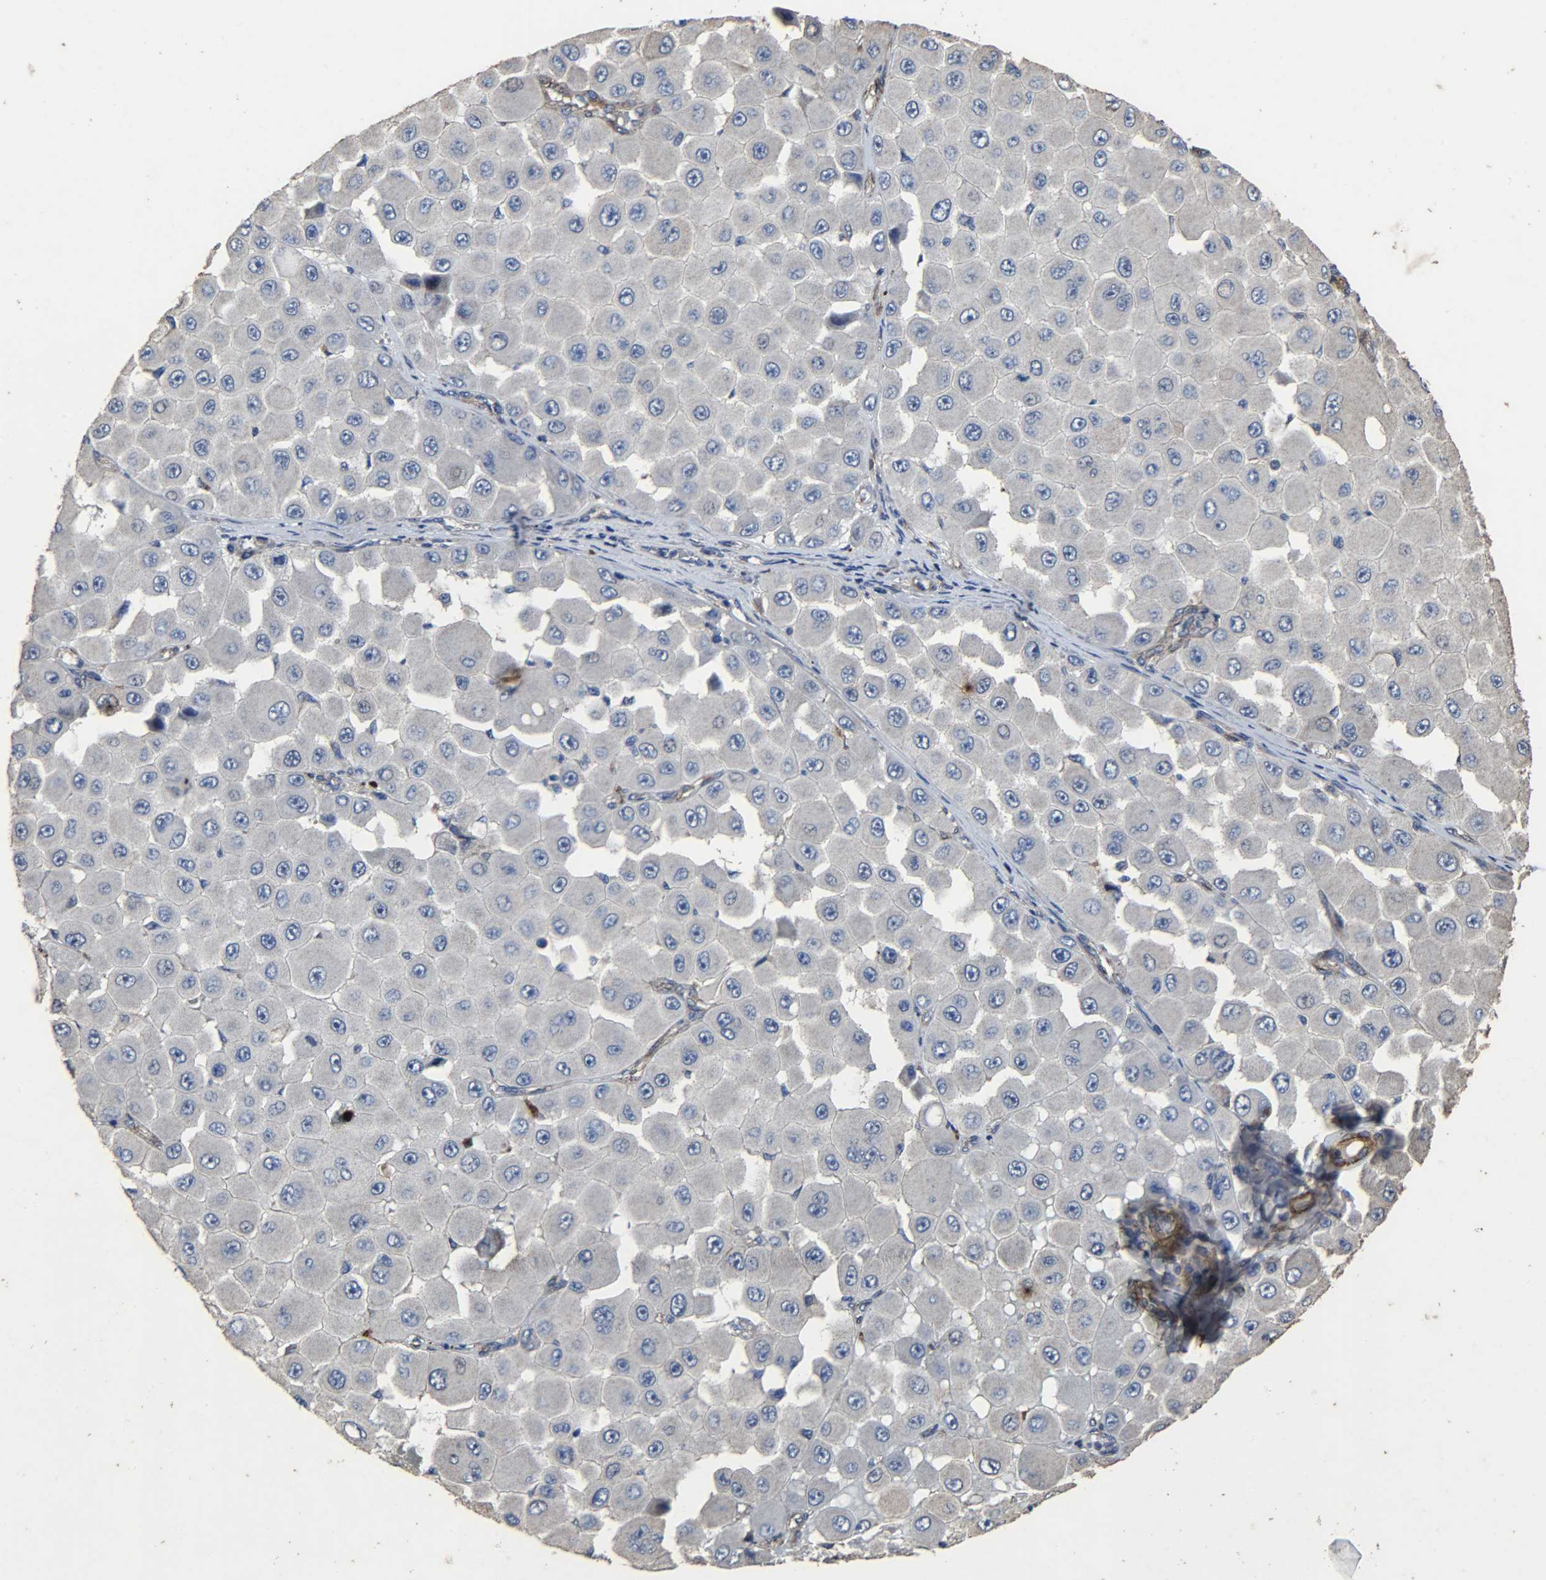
{"staining": {"intensity": "weak", "quantity": "<25%", "location": "cytoplasmic/membranous"}, "tissue": "melanoma", "cell_type": "Tumor cells", "image_type": "cancer", "snomed": [{"axis": "morphology", "description": "Malignant melanoma, NOS"}, {"axis": "topography", "description": "Skin"}], "caption": "Tumor cells are negative for protein expression in human malignant melanoma.", "gene": "TPM4", "patient": {"sex": "female", "age": 81}}